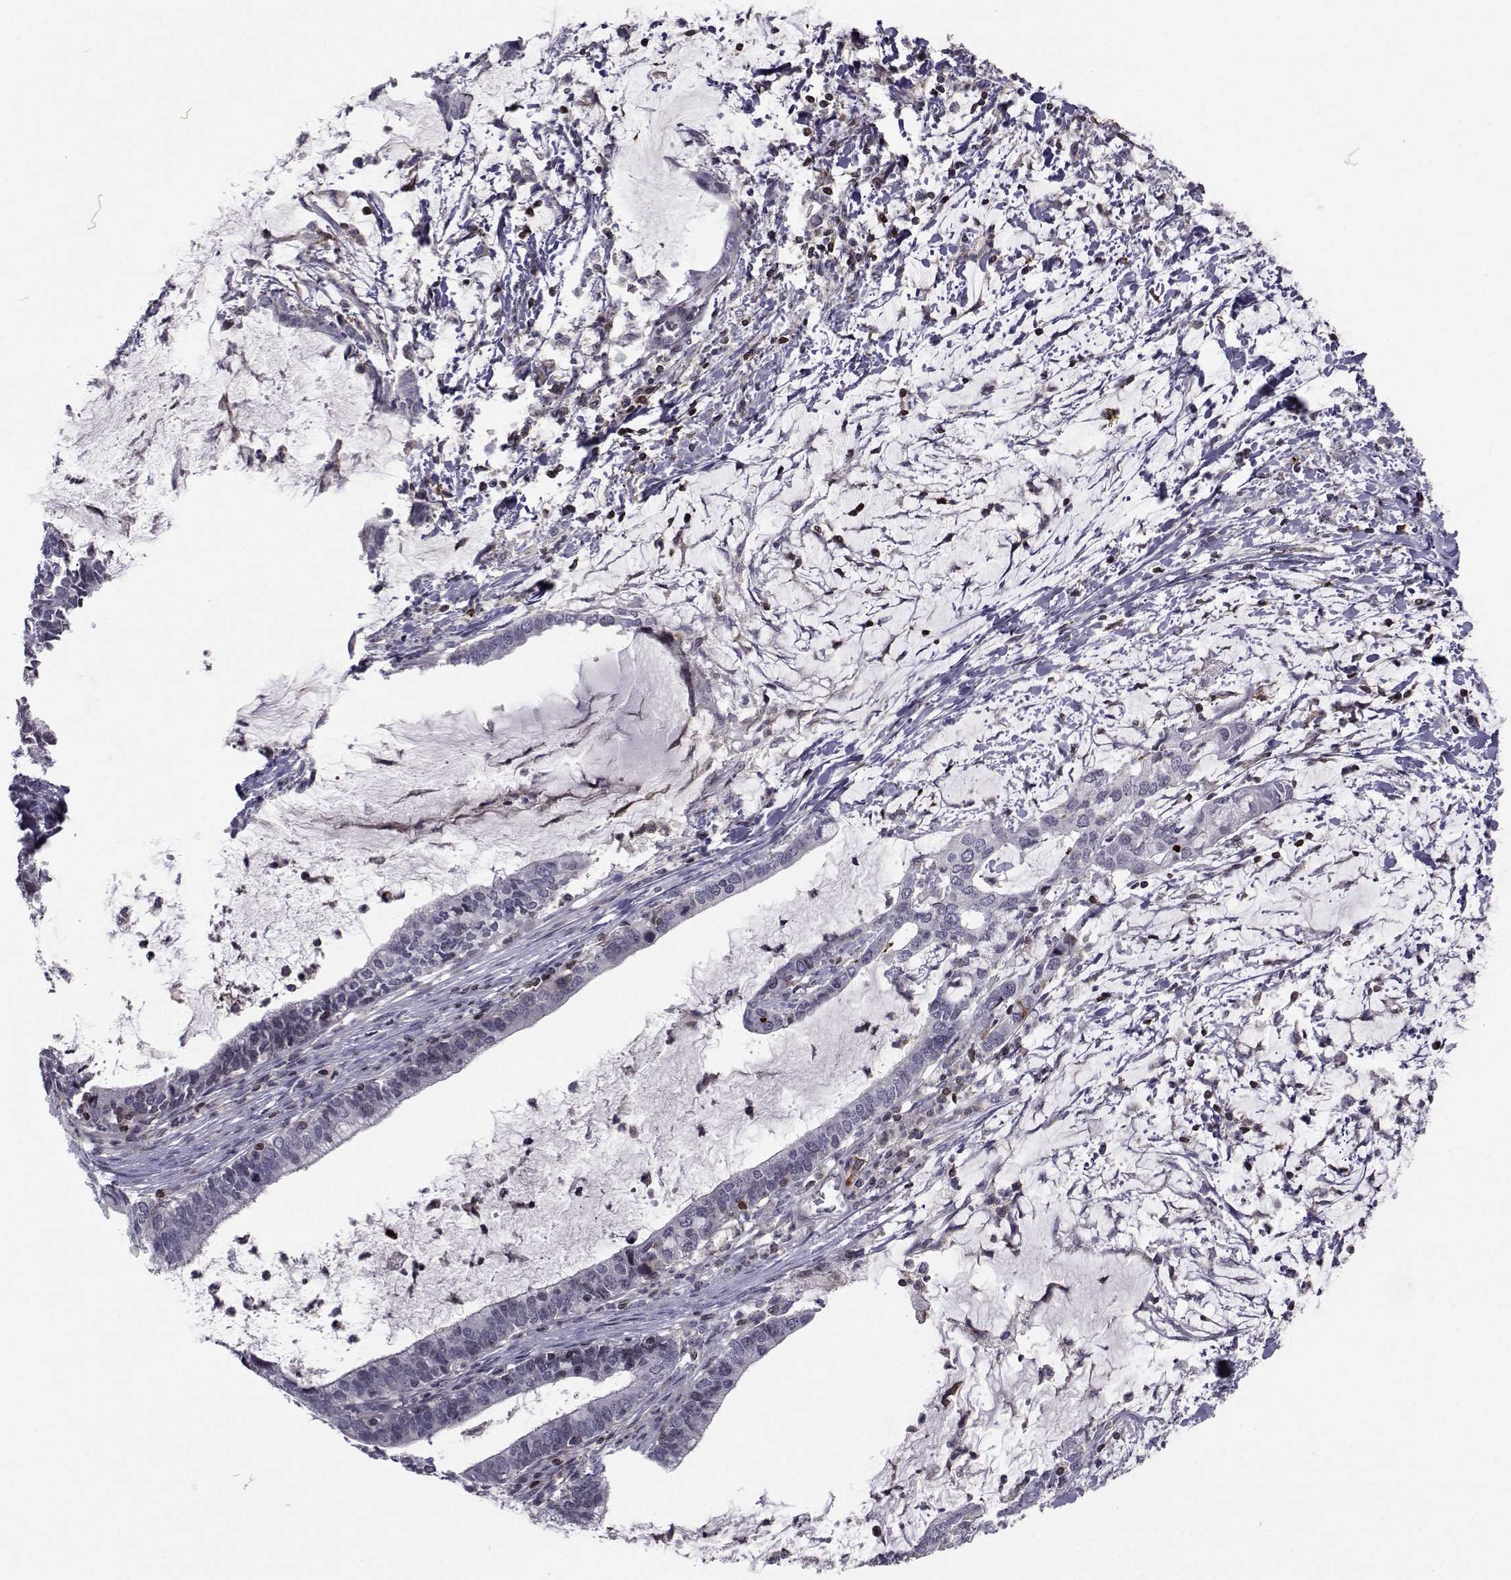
{"staining": {"intensity": "negative", "quantity": "none", "location": "none"}, "tissue": "cervical cancer", "cell_type": "Tumor cells", "image_type": "cancer", "snomed": [{"axis": "morphology", "description": "Adenocarcinoma, NOS"}, {"axis": "topography", "description": "Cervix"}], "caption": "IHC micrograph of neoplastic tissue: human cervical cancer stained with DAB (3,3'-diaminobenzidine) demonstrates no significant protein positivity in tumor cells.", "gene": "PCP4L1", "patient": {"sex": "female", "age": 42}}